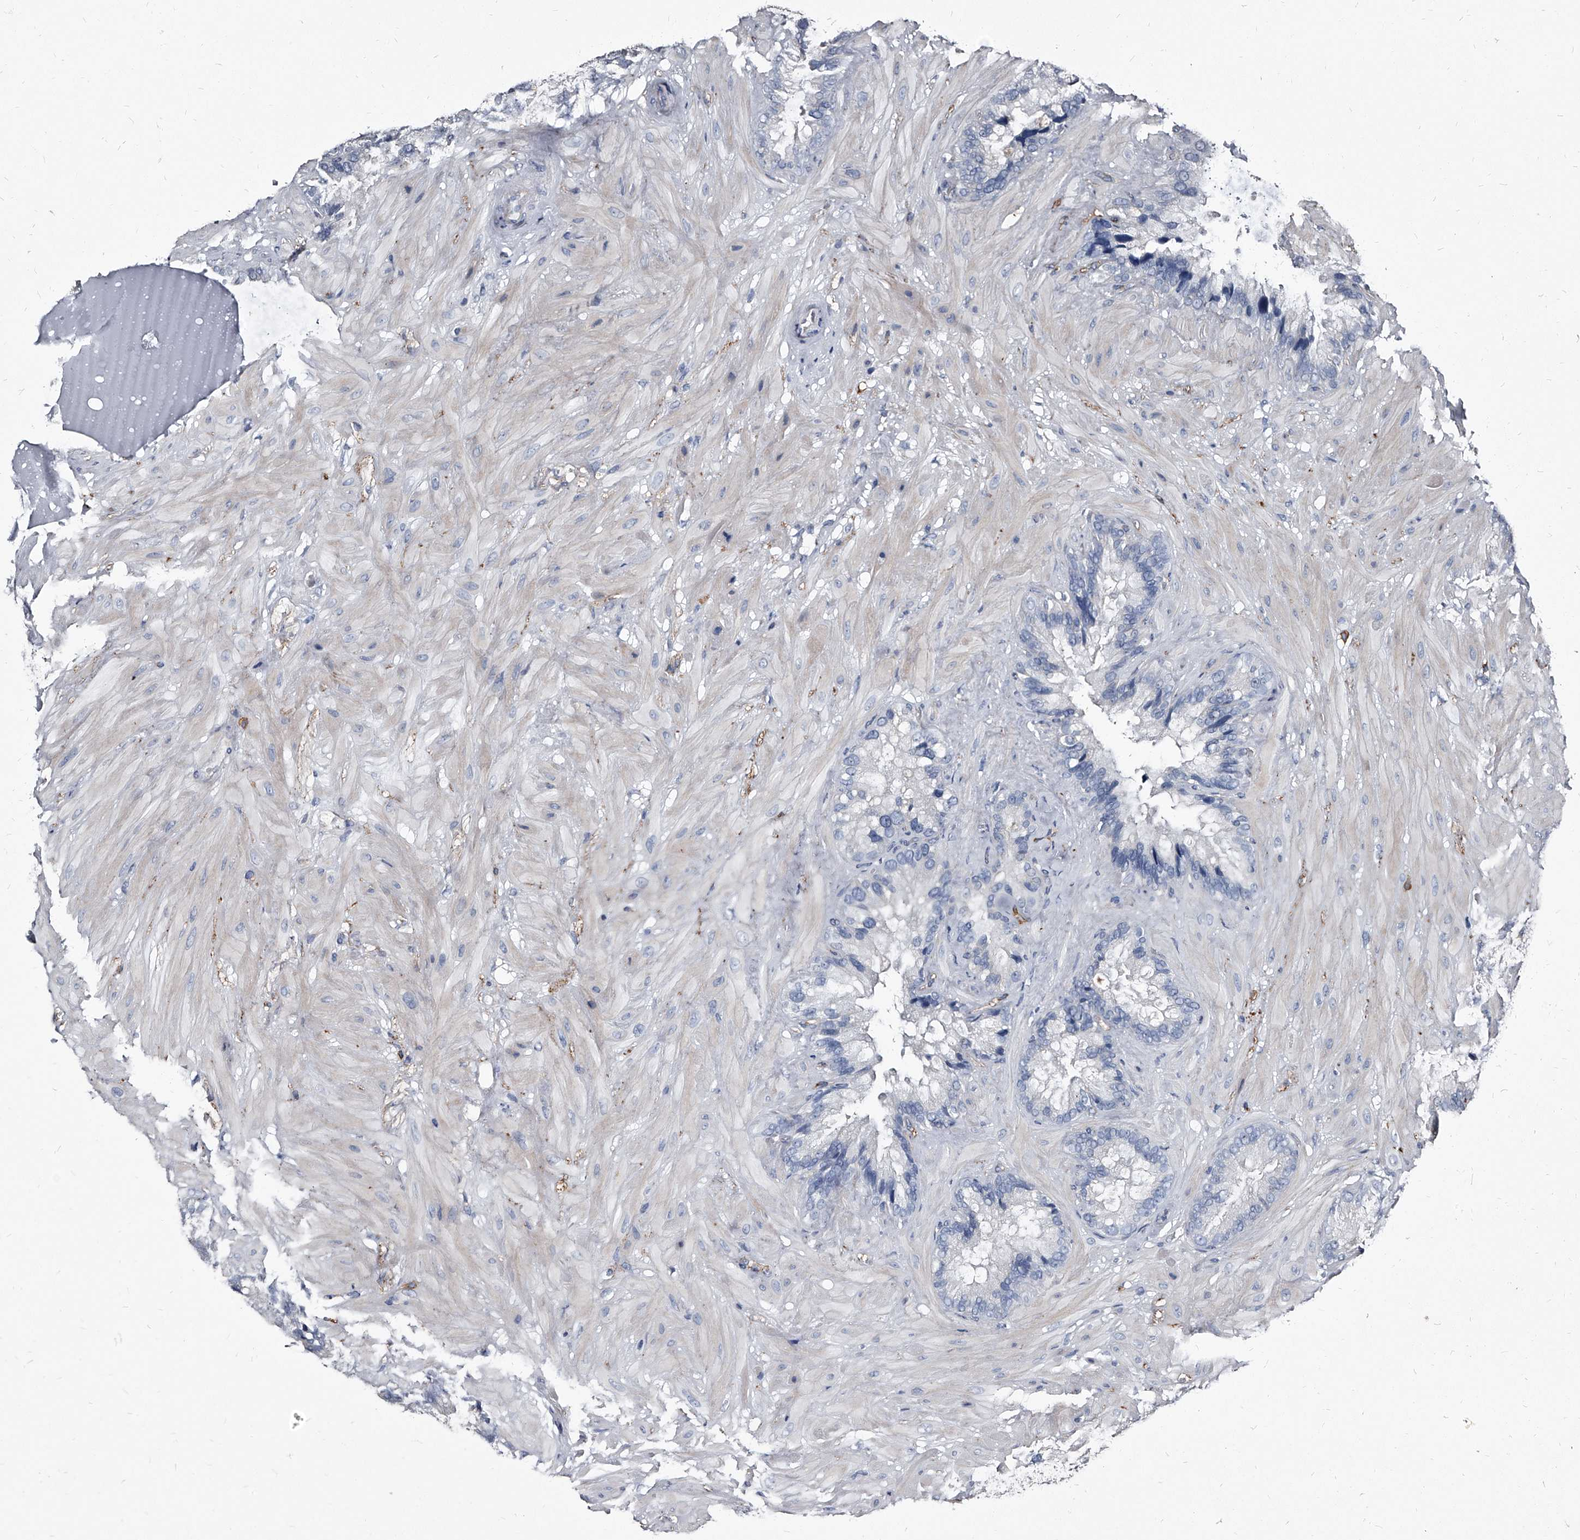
{"staining": {"intensity": "negative", "quantity": "none", "location": "none"}, "tissue": "seminal vesicle", "cell_type": "Glandular cells", "image_type": "normal", "snomed": [{"axis": "morphology", "description": "Normal tissue, NOS"}, {"axis": "topography", "description": "Prostate"}, {"axis": "topography", "description": "Seminal veicle"}], "caption": "IHC of benign human seminal vesicle exhibits no positivity in glandular cells. (Stains: DAB (3,3'-diaminobenzidine) immunohistochemistry with hematoxylin counter stain, Microscopy: brightfield microscopy at high magnification).", "gene": "PGLYRP3", "patient": {"sex": "male", "age": 68}}